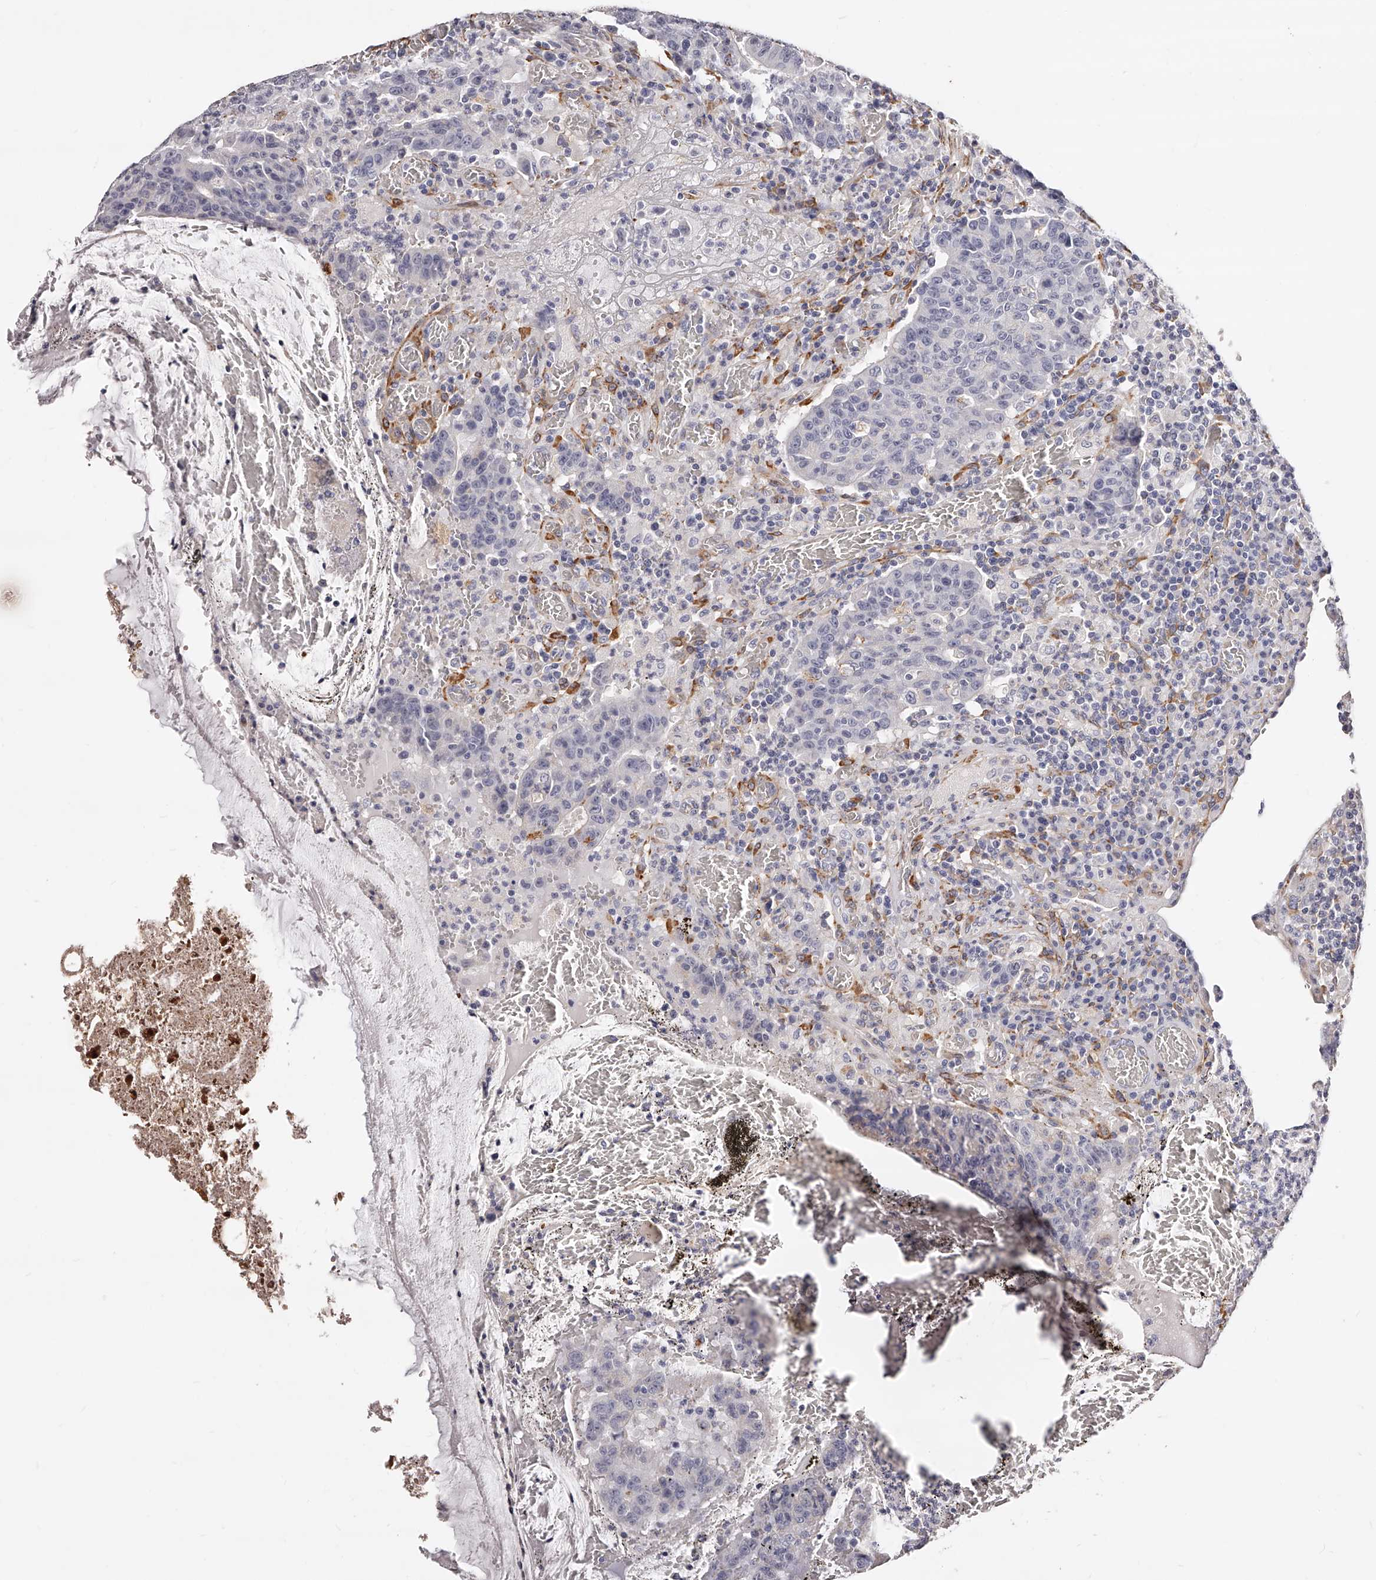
{"staining": {"intensity": "negative", "quantity": "none", "location": "none"}, "tissue": "colorectal cancer", "cell_type": "Tumor cells", "image_type": "cancer", "snomed": [{"axis": "morphology", "description": "Adenocarcinoma, NOS"}, {"axis": "topography", "description": "Colon"}], "caption": "There is no significant positivity in tumor cells of adenocarcinoma (colorectal).", "gene": "CD82", "patient": {"sex": "female", "age": 75}}